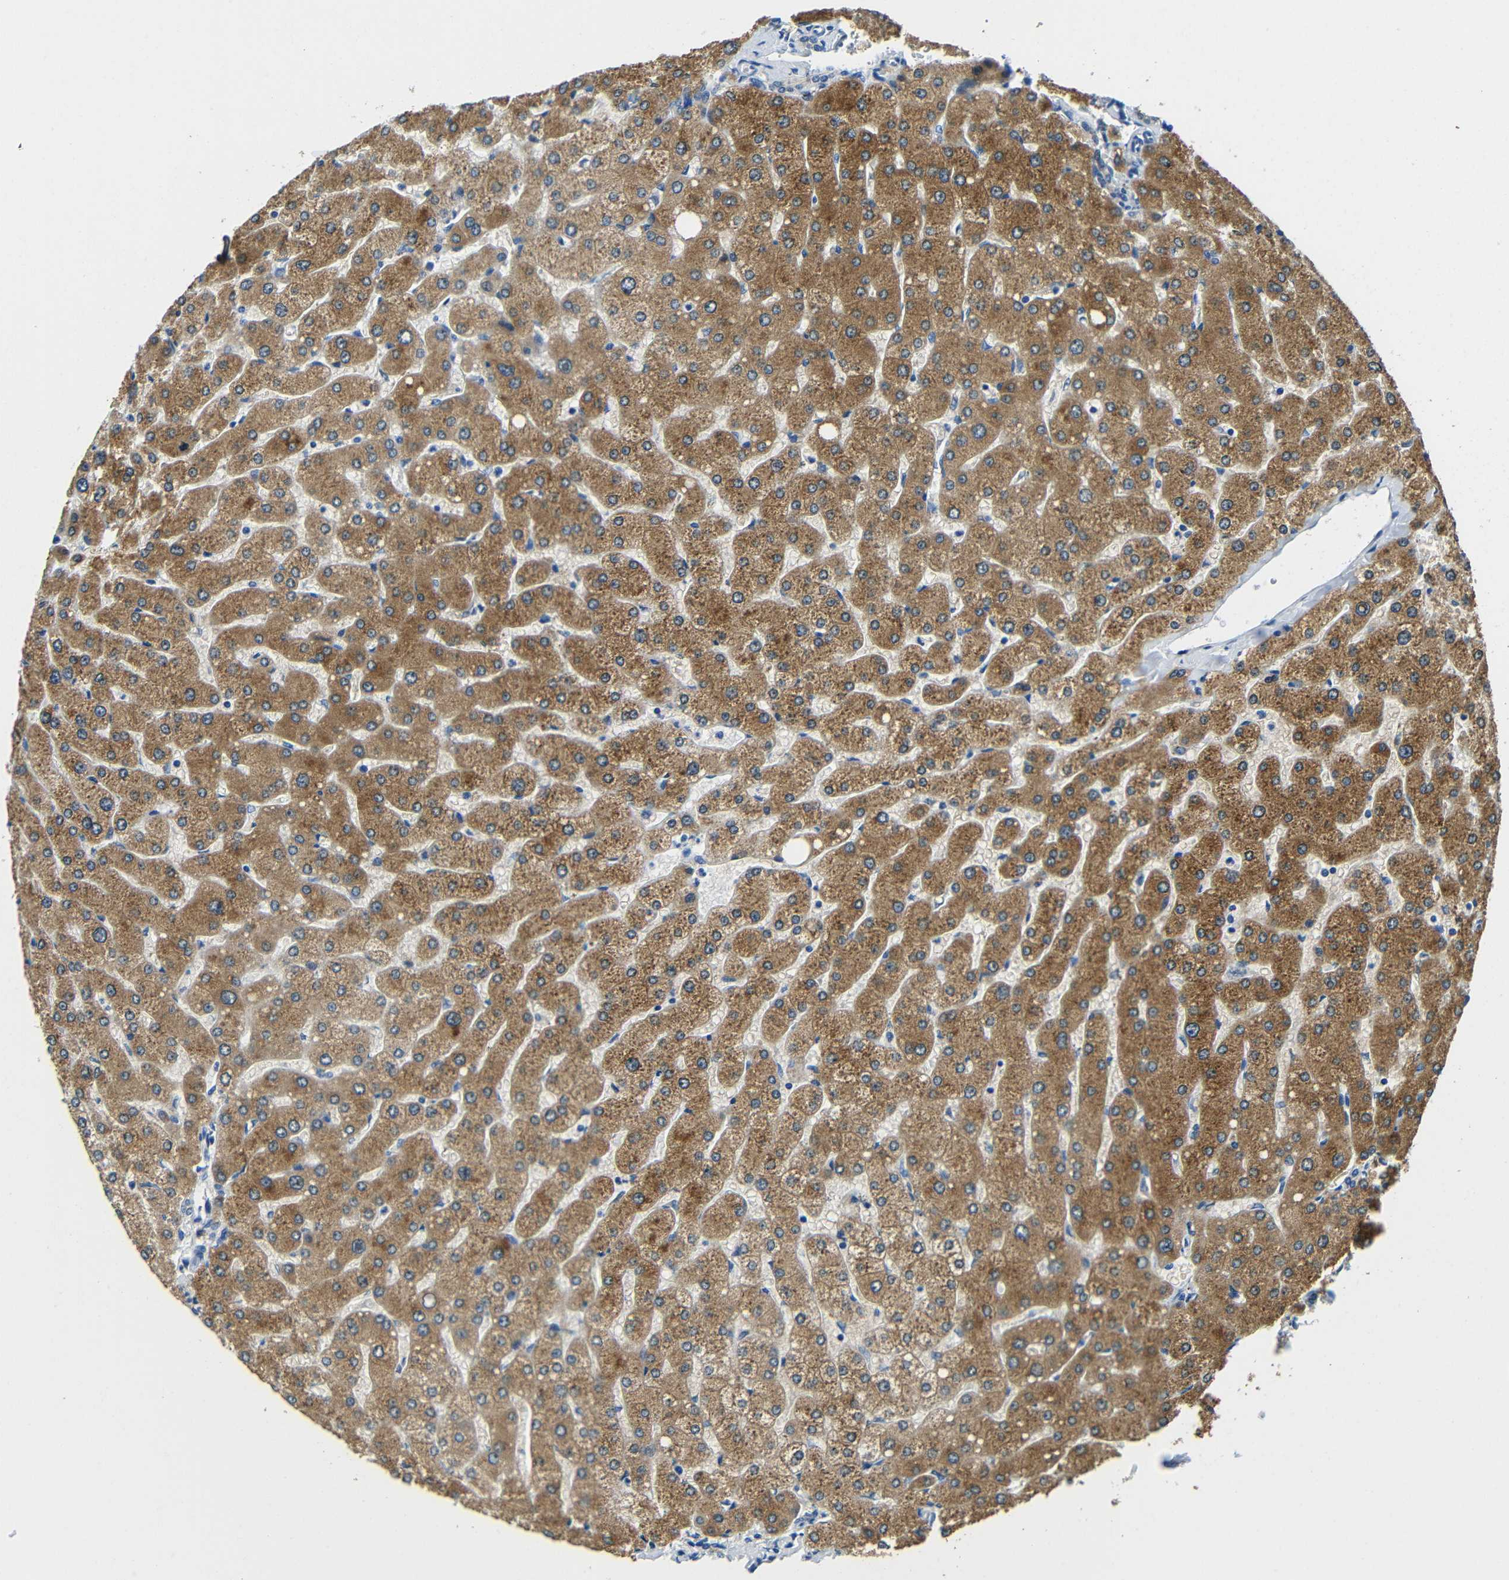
{"staining": {"intensity": "negative", "quantity": "none", "location": "none"}, "tissue": "liver", "cell_type": "Cholangiocytes", "image_type": "normal", "snomed": [{"axis": "morphology", "description": "Normal tissue, NOS"}, {"axis": "topography", "description": "Liver"}], "caption": "DAB (3,3'-diaminobenzidine) immunohistochemical staining of benign liver demonstrates no significant positivity in cholangiocytes. Brightfield microscopy of IHC stained with DAB (3,3'-diaminobenzidine) (brown) and hematoxylin (blue), captured at high magnification.", "gene": "FMO5", "patient": {"sex": "male", "age": 55}}